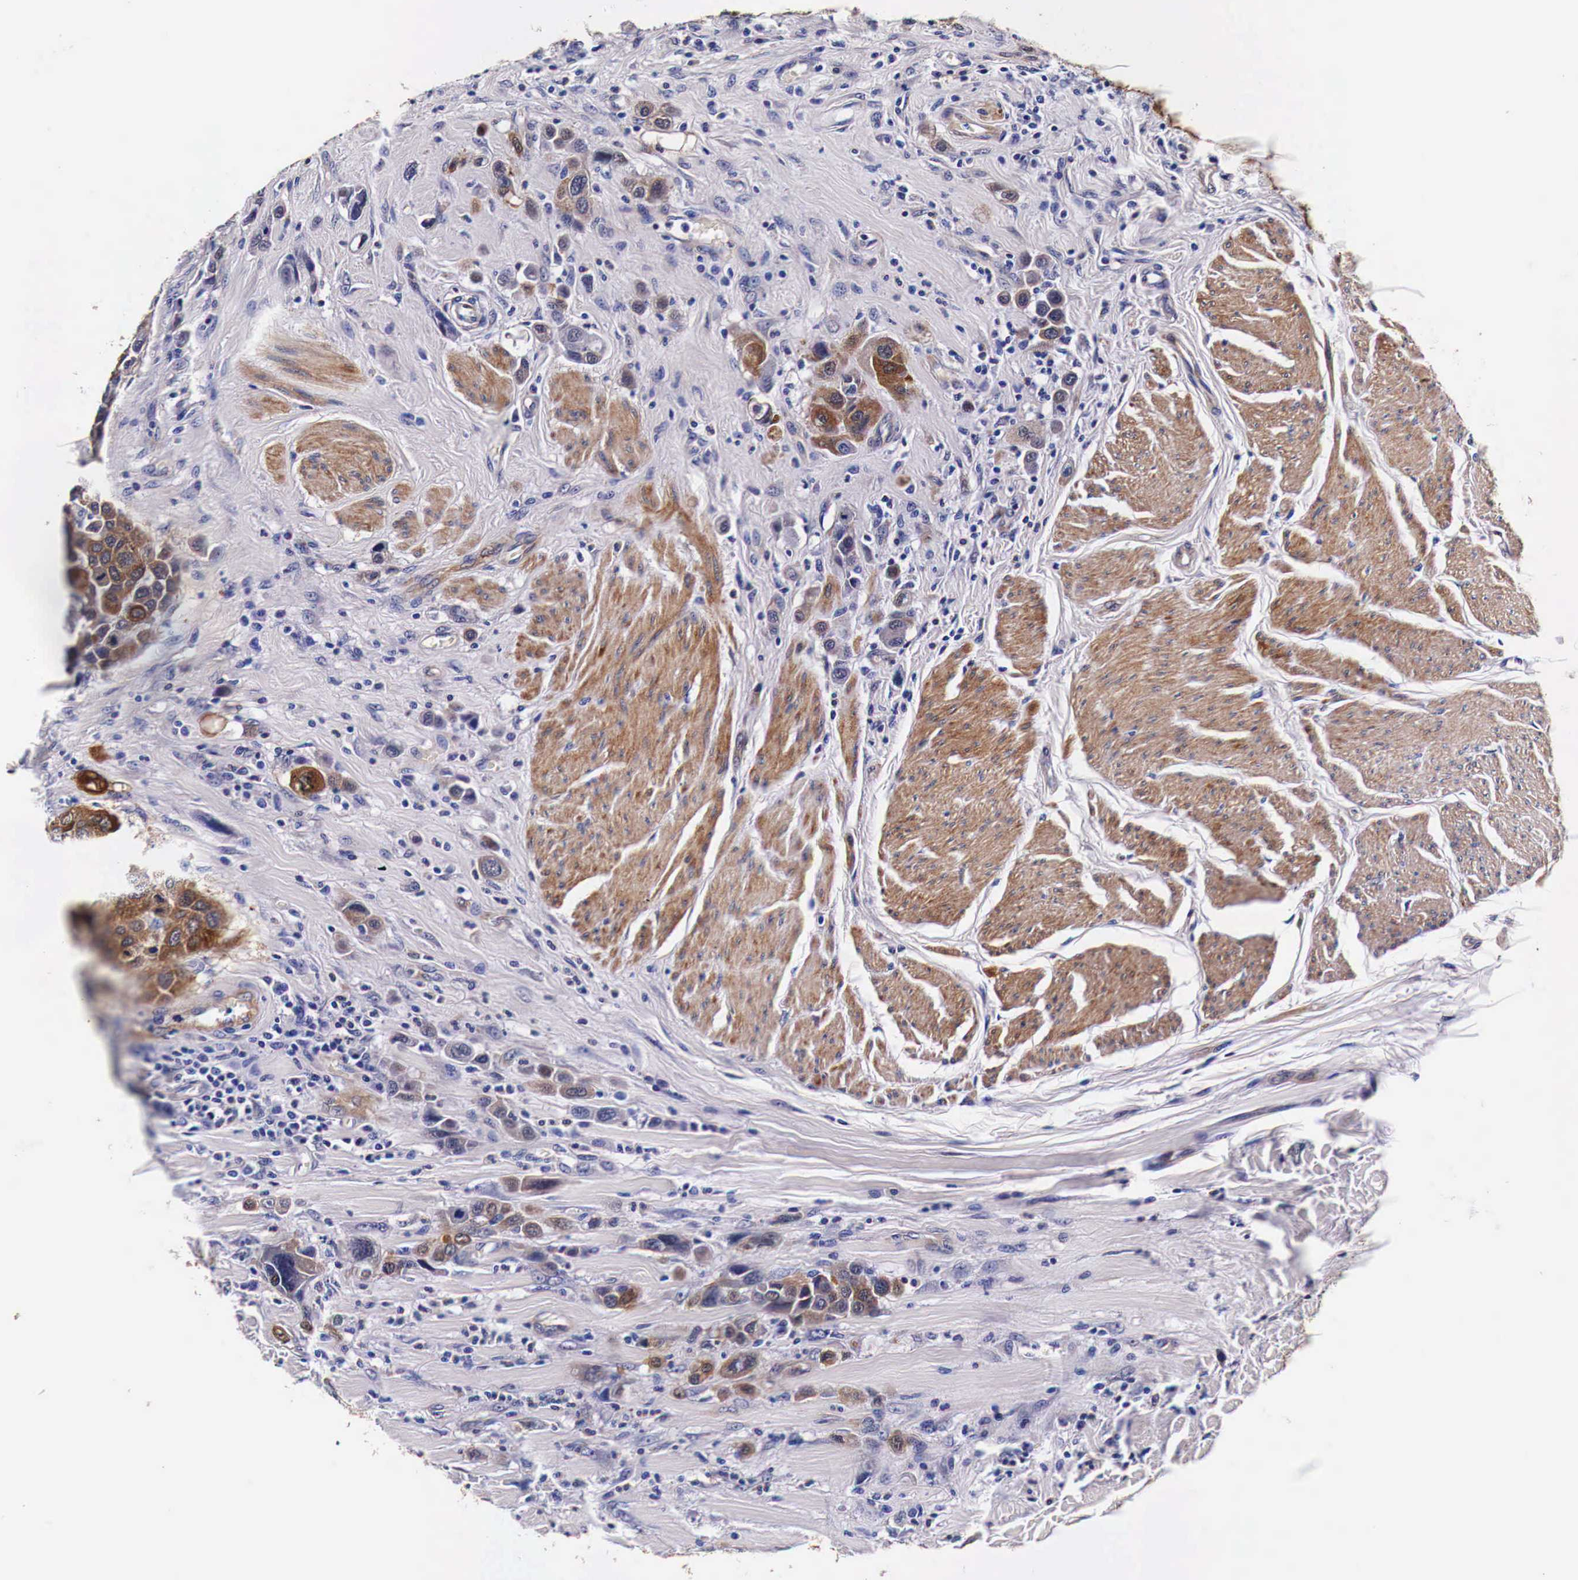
{"staining": {"intensity": "moderate", "quantity": "<25%", "location": "cytoplasmic/membranous"}, "tissue": "urothelial cancer", "cell_type": "Tumor cells", "image_type": "cancer", "snomed": [{"axis": "morphology", "description": "Urothelial carcinoma, High grade"}, {"axis": "topography", "description": "Urinary bladder"}], "caption": "Moderate cytoplasmic/membranous protein expression is identified in about <25% of tumor cells in urothelial cancer.", "gene": "HSPB1", "patient": {"sex": "male", "age": 50}}